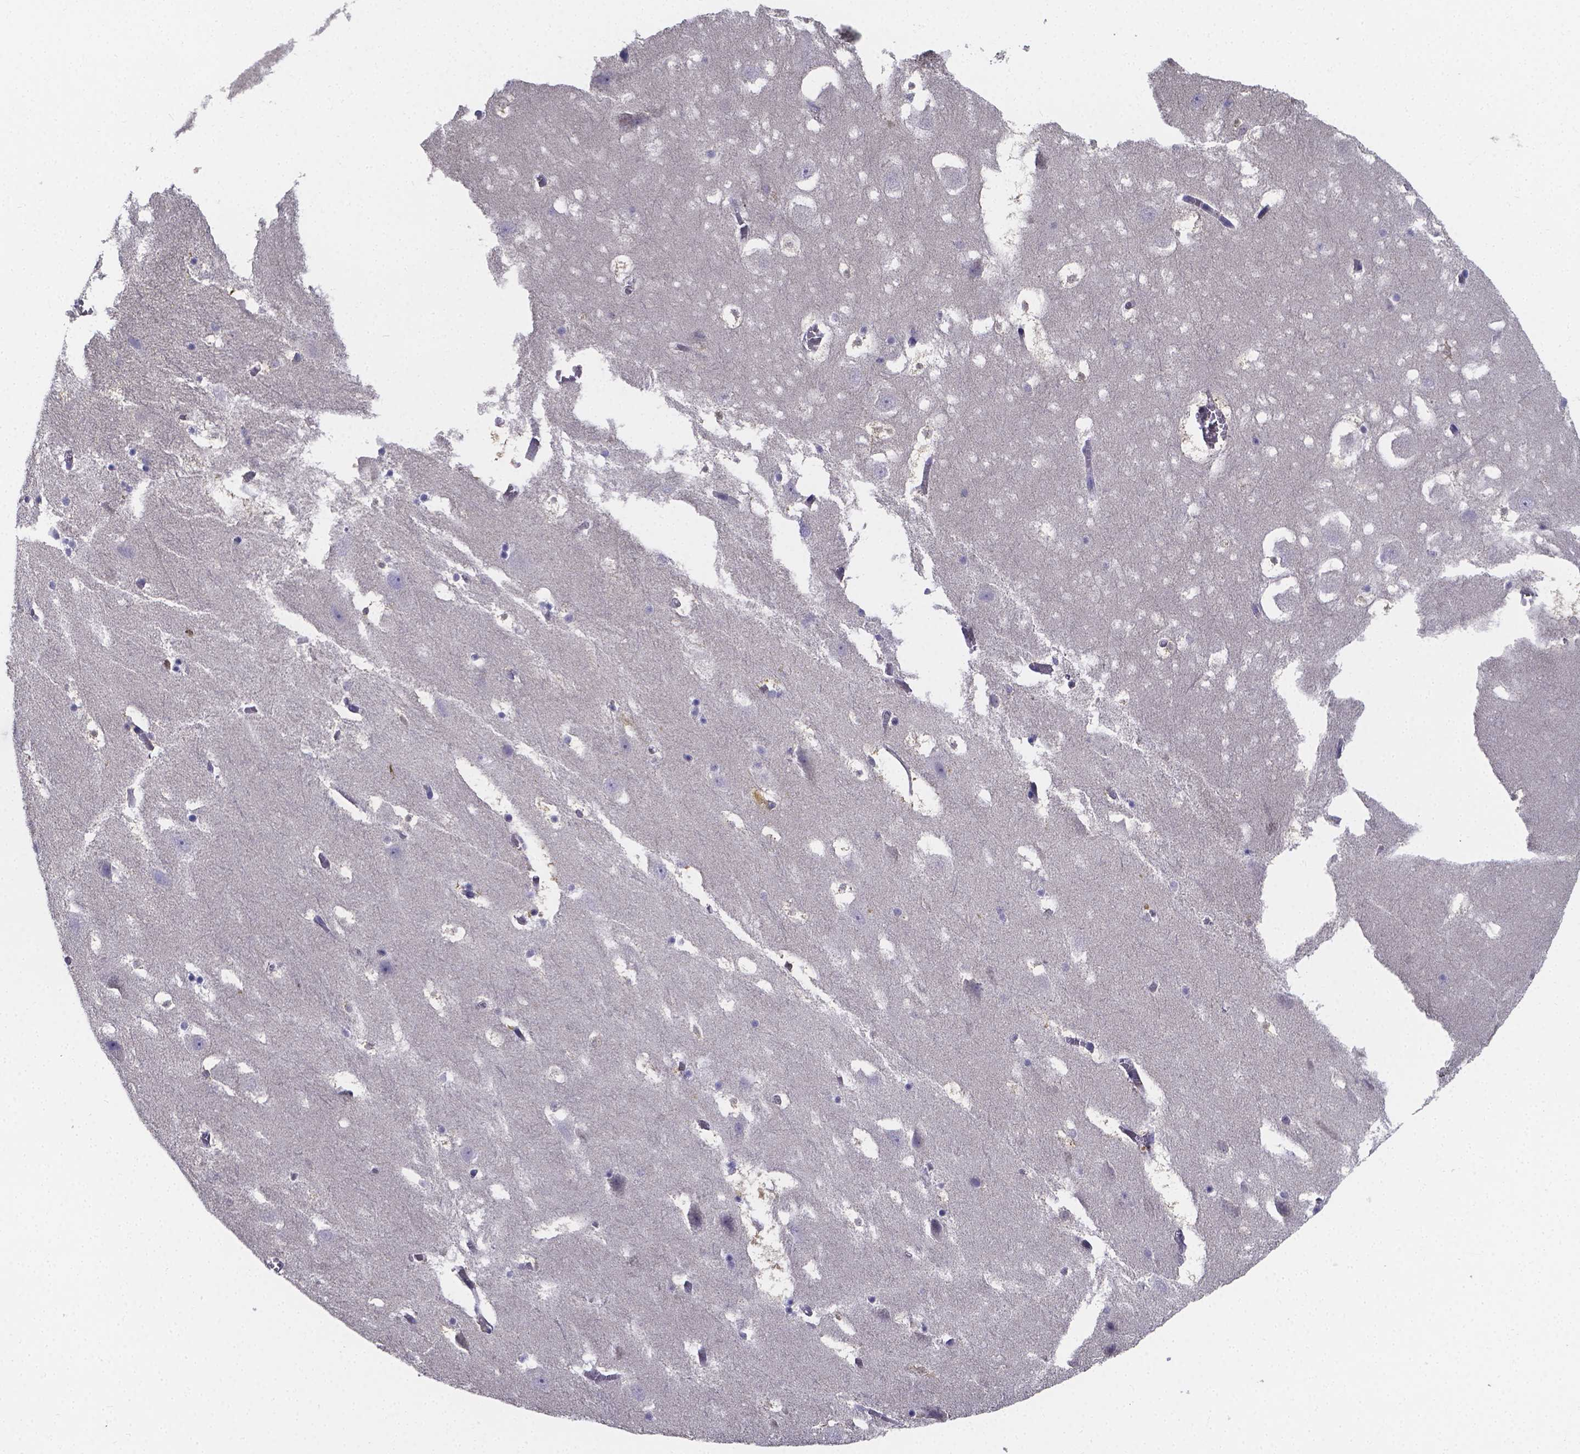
{"staining": {"intensity": "negative", "quantity": "none", "location": "none"}, "tissue": "hippocampus", "cell_type": "Glial cells", "image_type": "normal", "snomed": [{"axis": "morphology", "description": "Normal tissue, NOS"}, {"axis": "topography", "description": "Hippocampus"}], "caption": "This is a image of IHC staining of unremarkable hippocampus, which shows no staining in glial cells.", "gene": "RERG", "patient": {"sex": "male", "age": 45}}